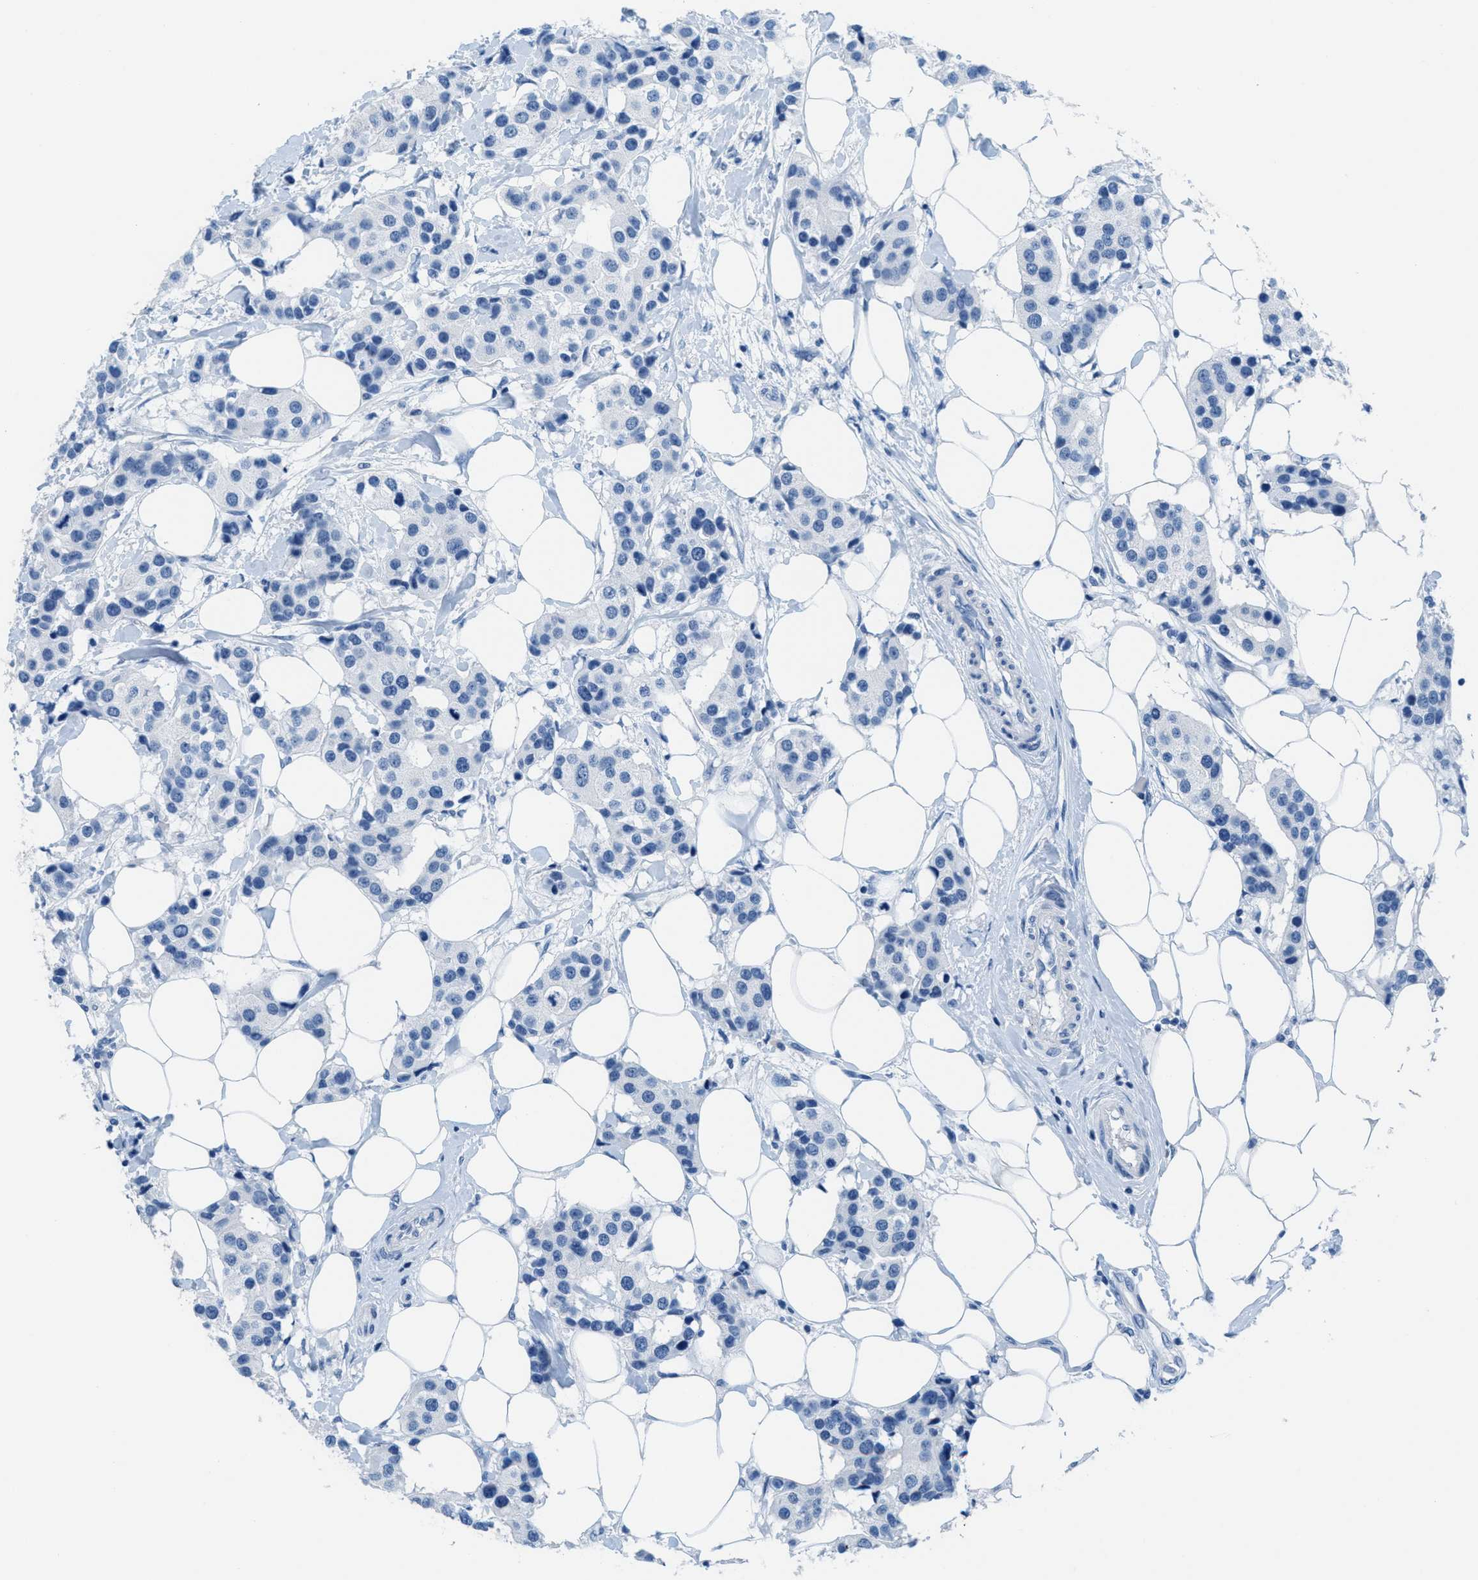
{"staining": {"intensity": "negative", "quantity": "none", "location": "none"}, "tissue": "breast cancer", "cell_type": "Tumor cells", "image_type": "cancer", "snomed": [{"axis": "morphology", "description": "Normal tissue, NOS"}, {"axis": "morphology", "description": "Duct carcinoma"}, {"axis": "topography", "description": "Breast"}], "caption": "Immunohistochemistry (IHC) of human breast cancer (intraductal carcinoma) demonstrates no staining in tumor cells.", "gene": "MGARP", "patient": {"sex": "female", "age": 39}}